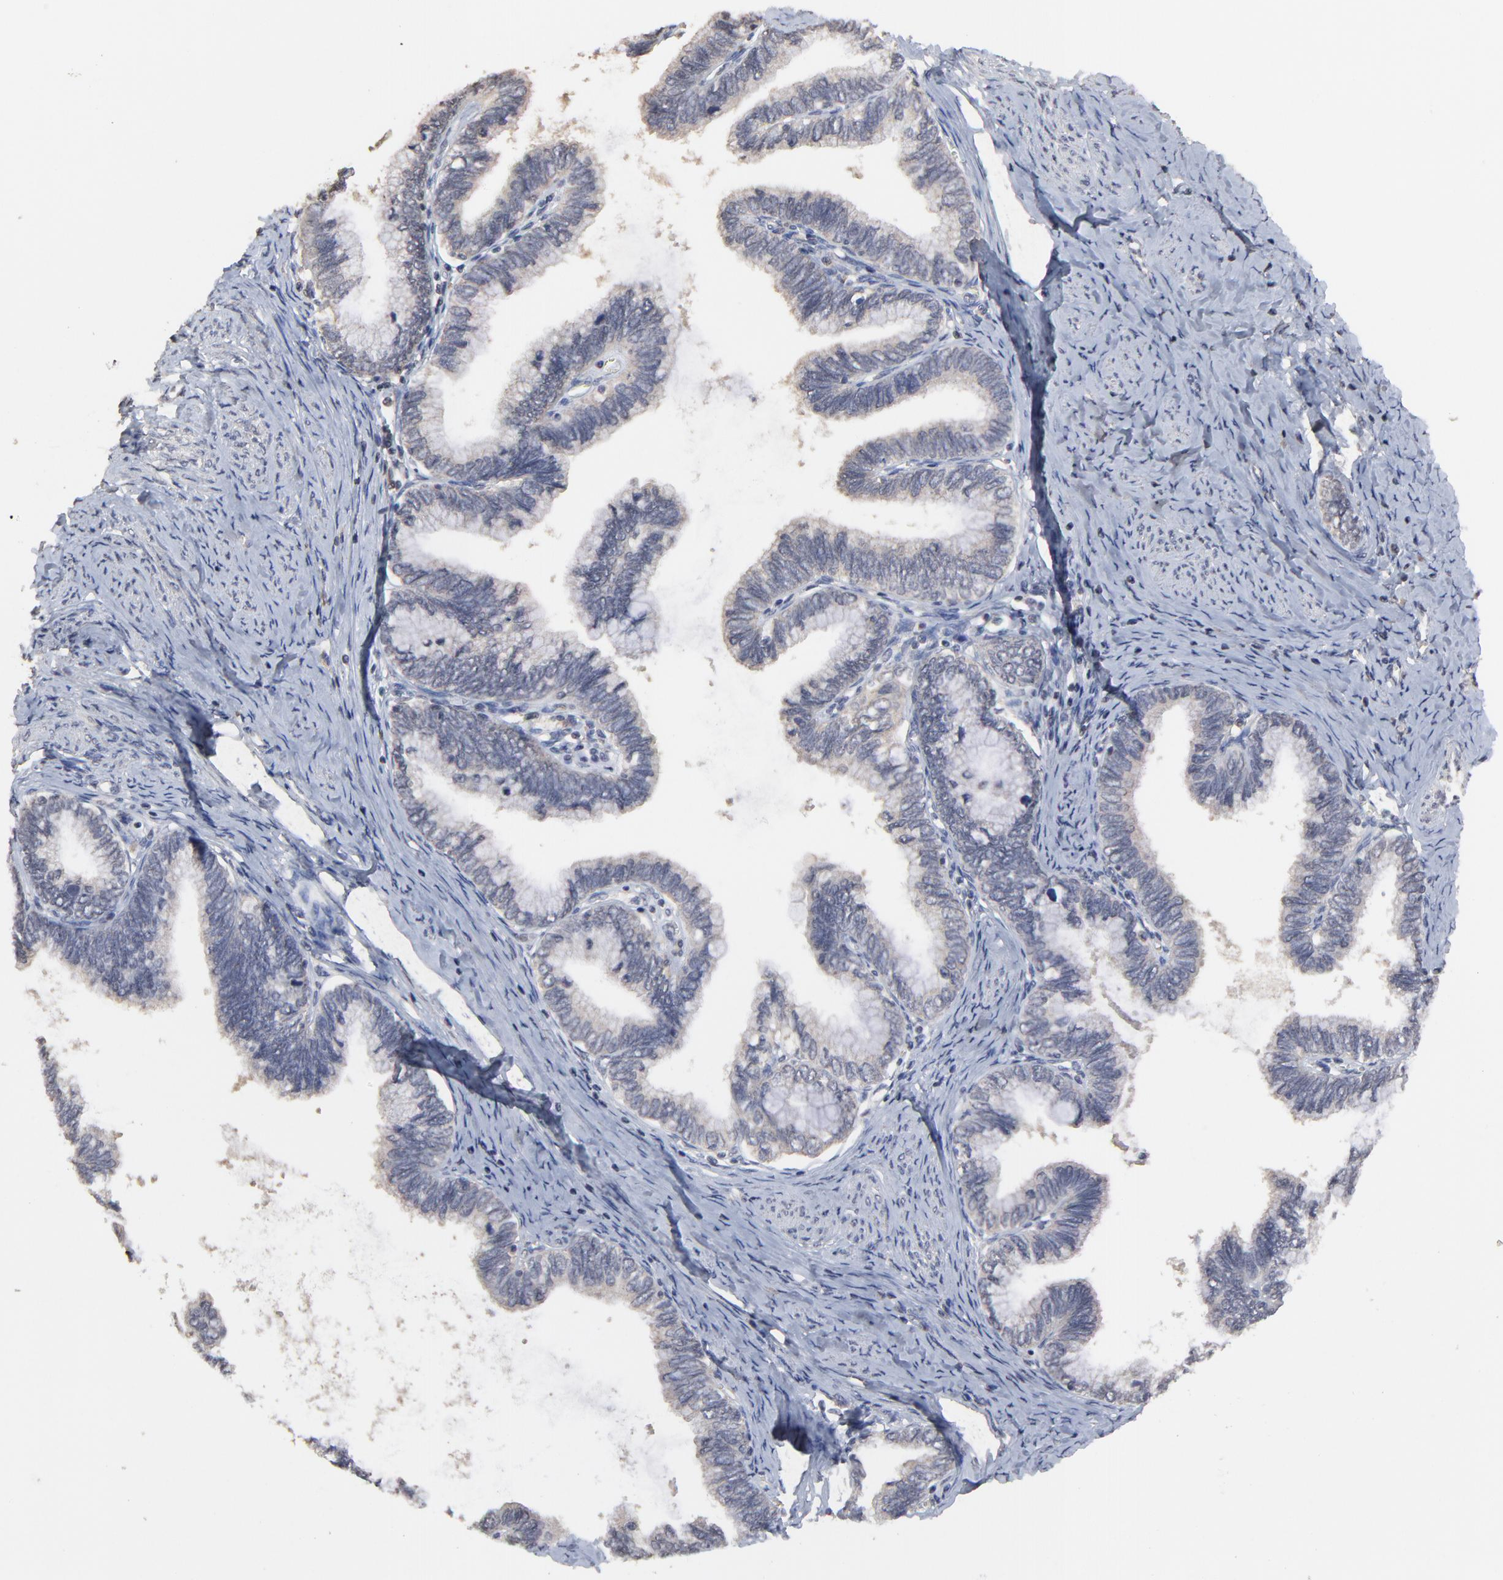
{"staining": {"intensity": "weak", "quantity": "<25%", "location": "cytoplasmic/membranous"}, "tissue": "cervical cancer", "cell_type": "Tumor cells", "image_type": "cancer", "snomed": [{"axis": "morphology", "description": "Adenocarcinoma, NOS"}, {"axis": "topography", "description": "Cervix"}], "caption": "A histopathology image of cervical adenocarcinoma stained for a protein demonstrates no brown staining in tumor cells.", "gene": "VPREB3", "patient": {"sex": "female", "age": 49}}